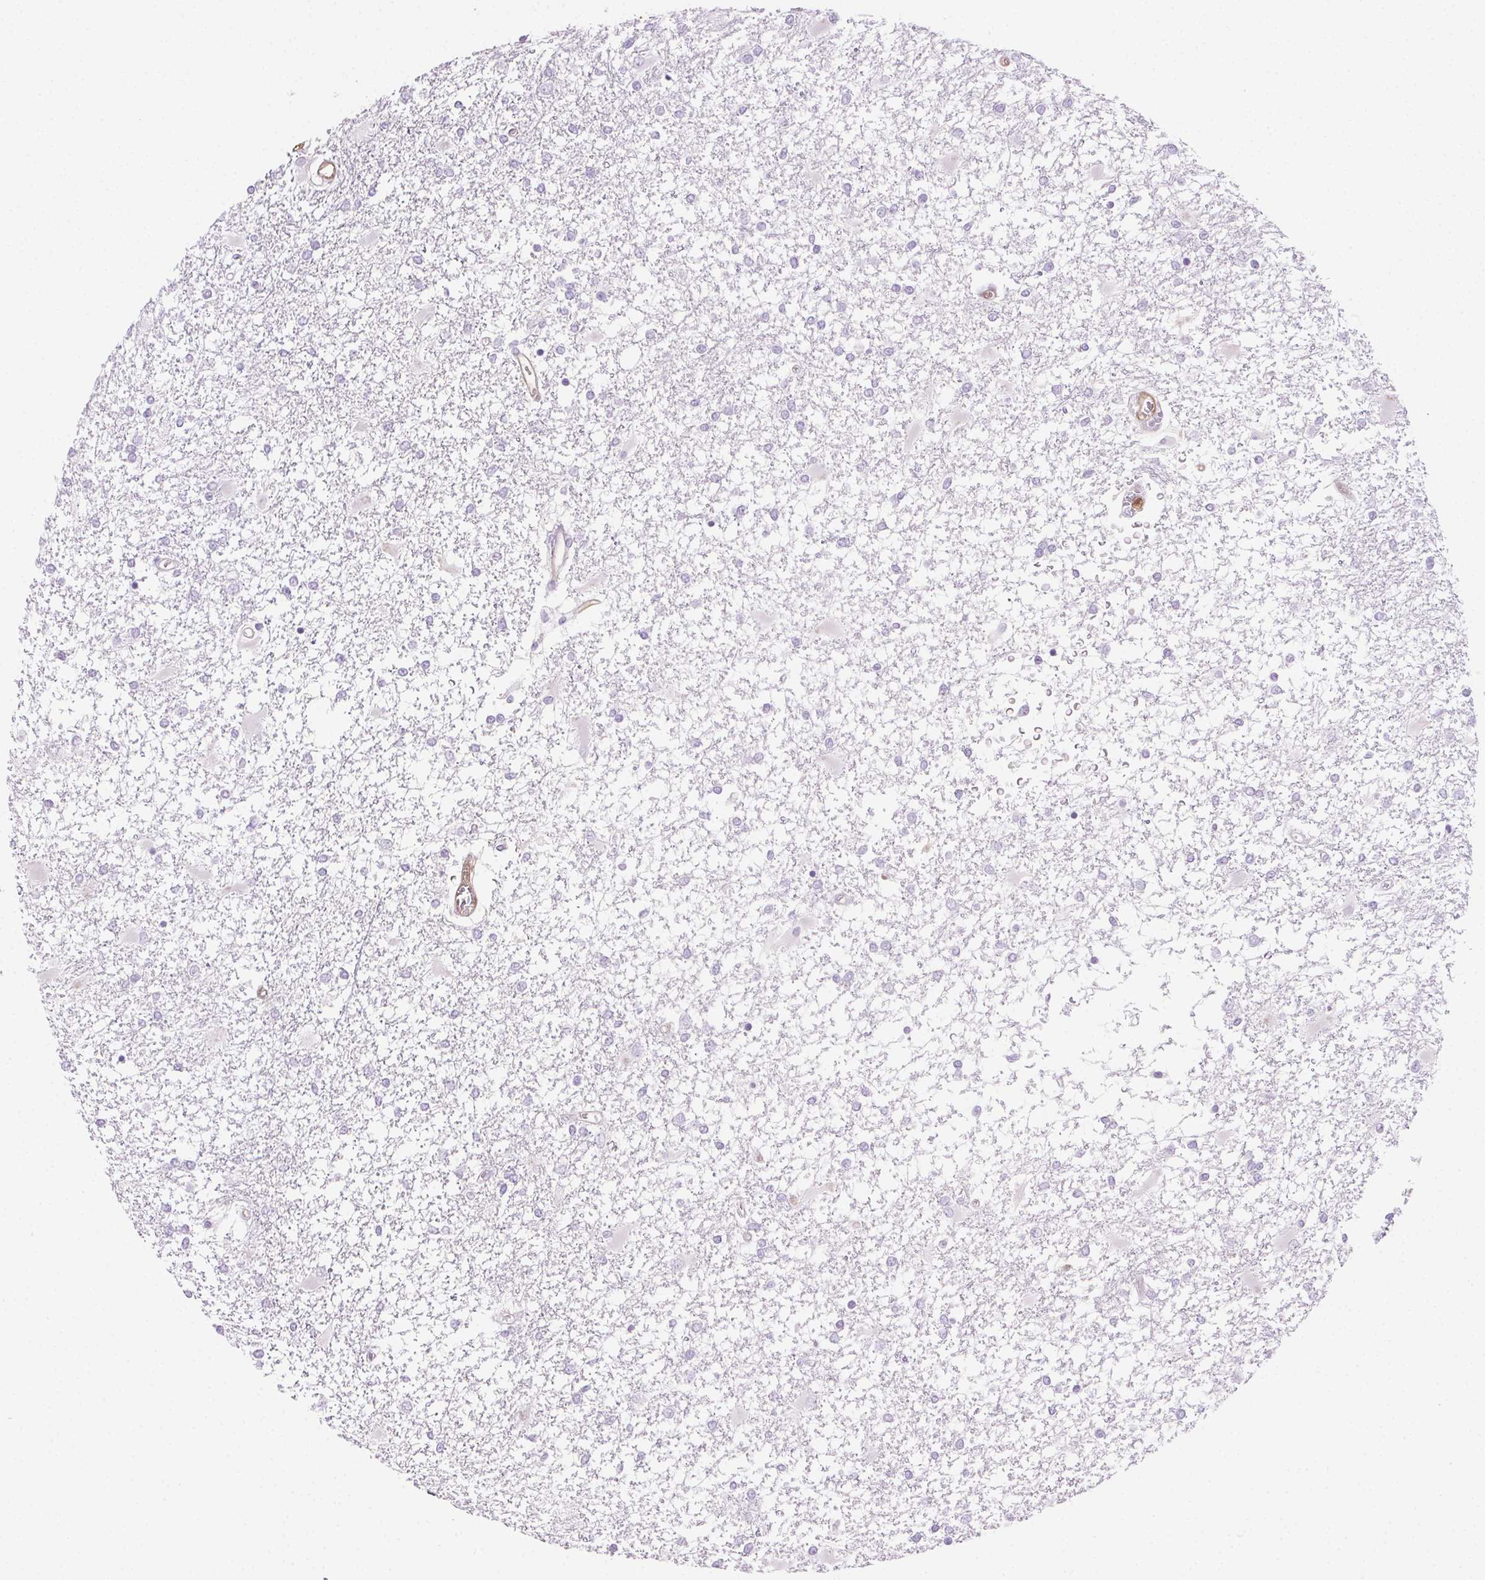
{"staining": {"intensity": "negative", "quantity": "none", "location": "none"}, "tissue": "glioma", "cell_type": "Tumor cells", "image_type": "cancer", "snomed": [{"axis": "morphology", "description": "Glioma, malignant, High grade"}, {"axis": "topography", "description": "Cerebral cortex"}], "caption": "Tumor cells are negative for protein expression in human malignant high-grade glioma.", "gene": "TMEM45A", "patient": {"sex": "male", "age": 79}}